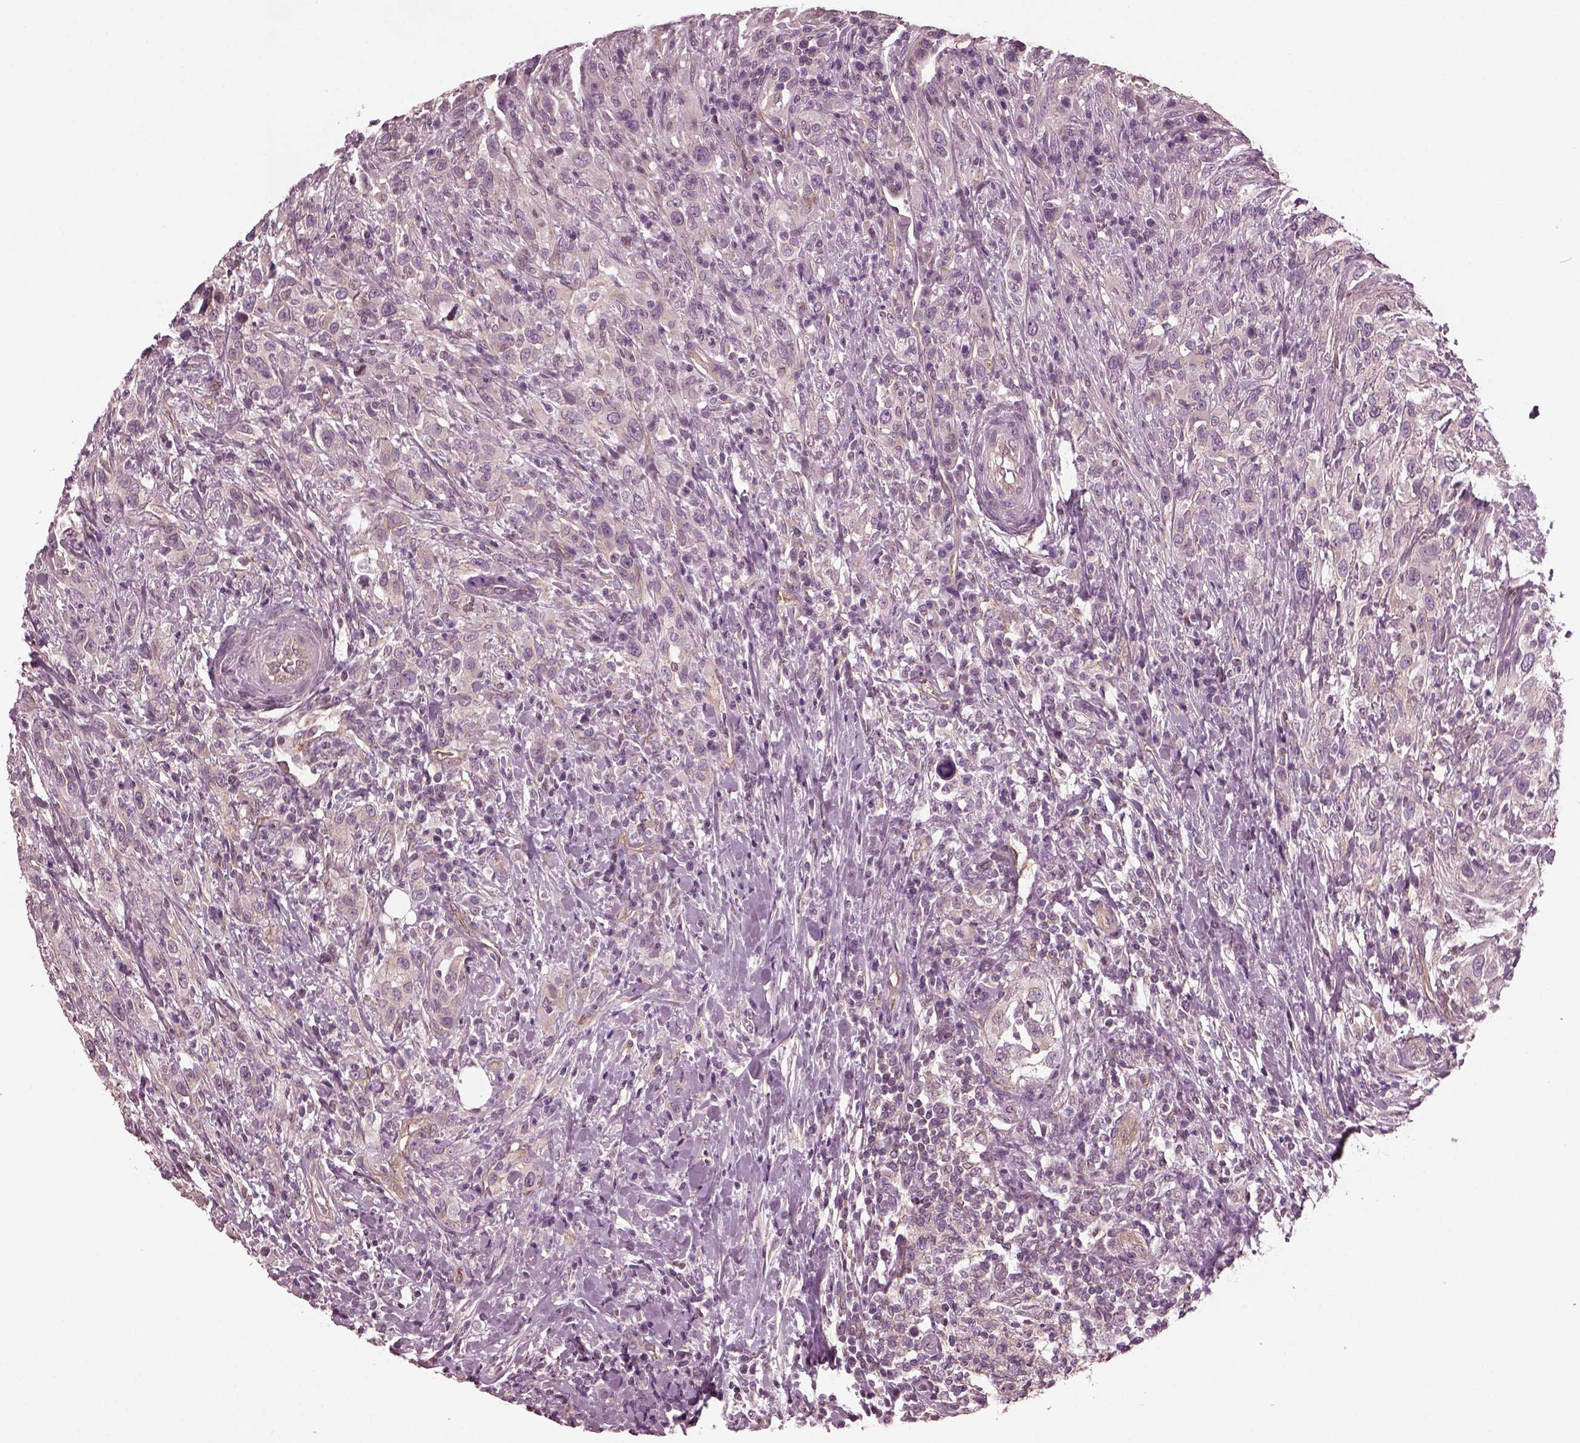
{"staining": {"intensity": "negative", "quantity": "none", "location": "none"}, "tissue": "urothelial cancer", "cell_type": "Tumor cells", "image_type": "cancer", "snomed": [{"axis": "morphology", "description": "Urothelial carcinoma, NOS"}, {"axis": "morphology", "description": "Urothelial carcinoma, High grade"}, {"axis": "topography", "description": "Urinary bladder"}], "caption": "A high-resolution image shows immunohistochemistry (IHC) staining of urothelial cancer, which reveals no significant positivity in tumor cells.", "gene": "ODAD1", "patient": {"sex": "female", "age": 64}}